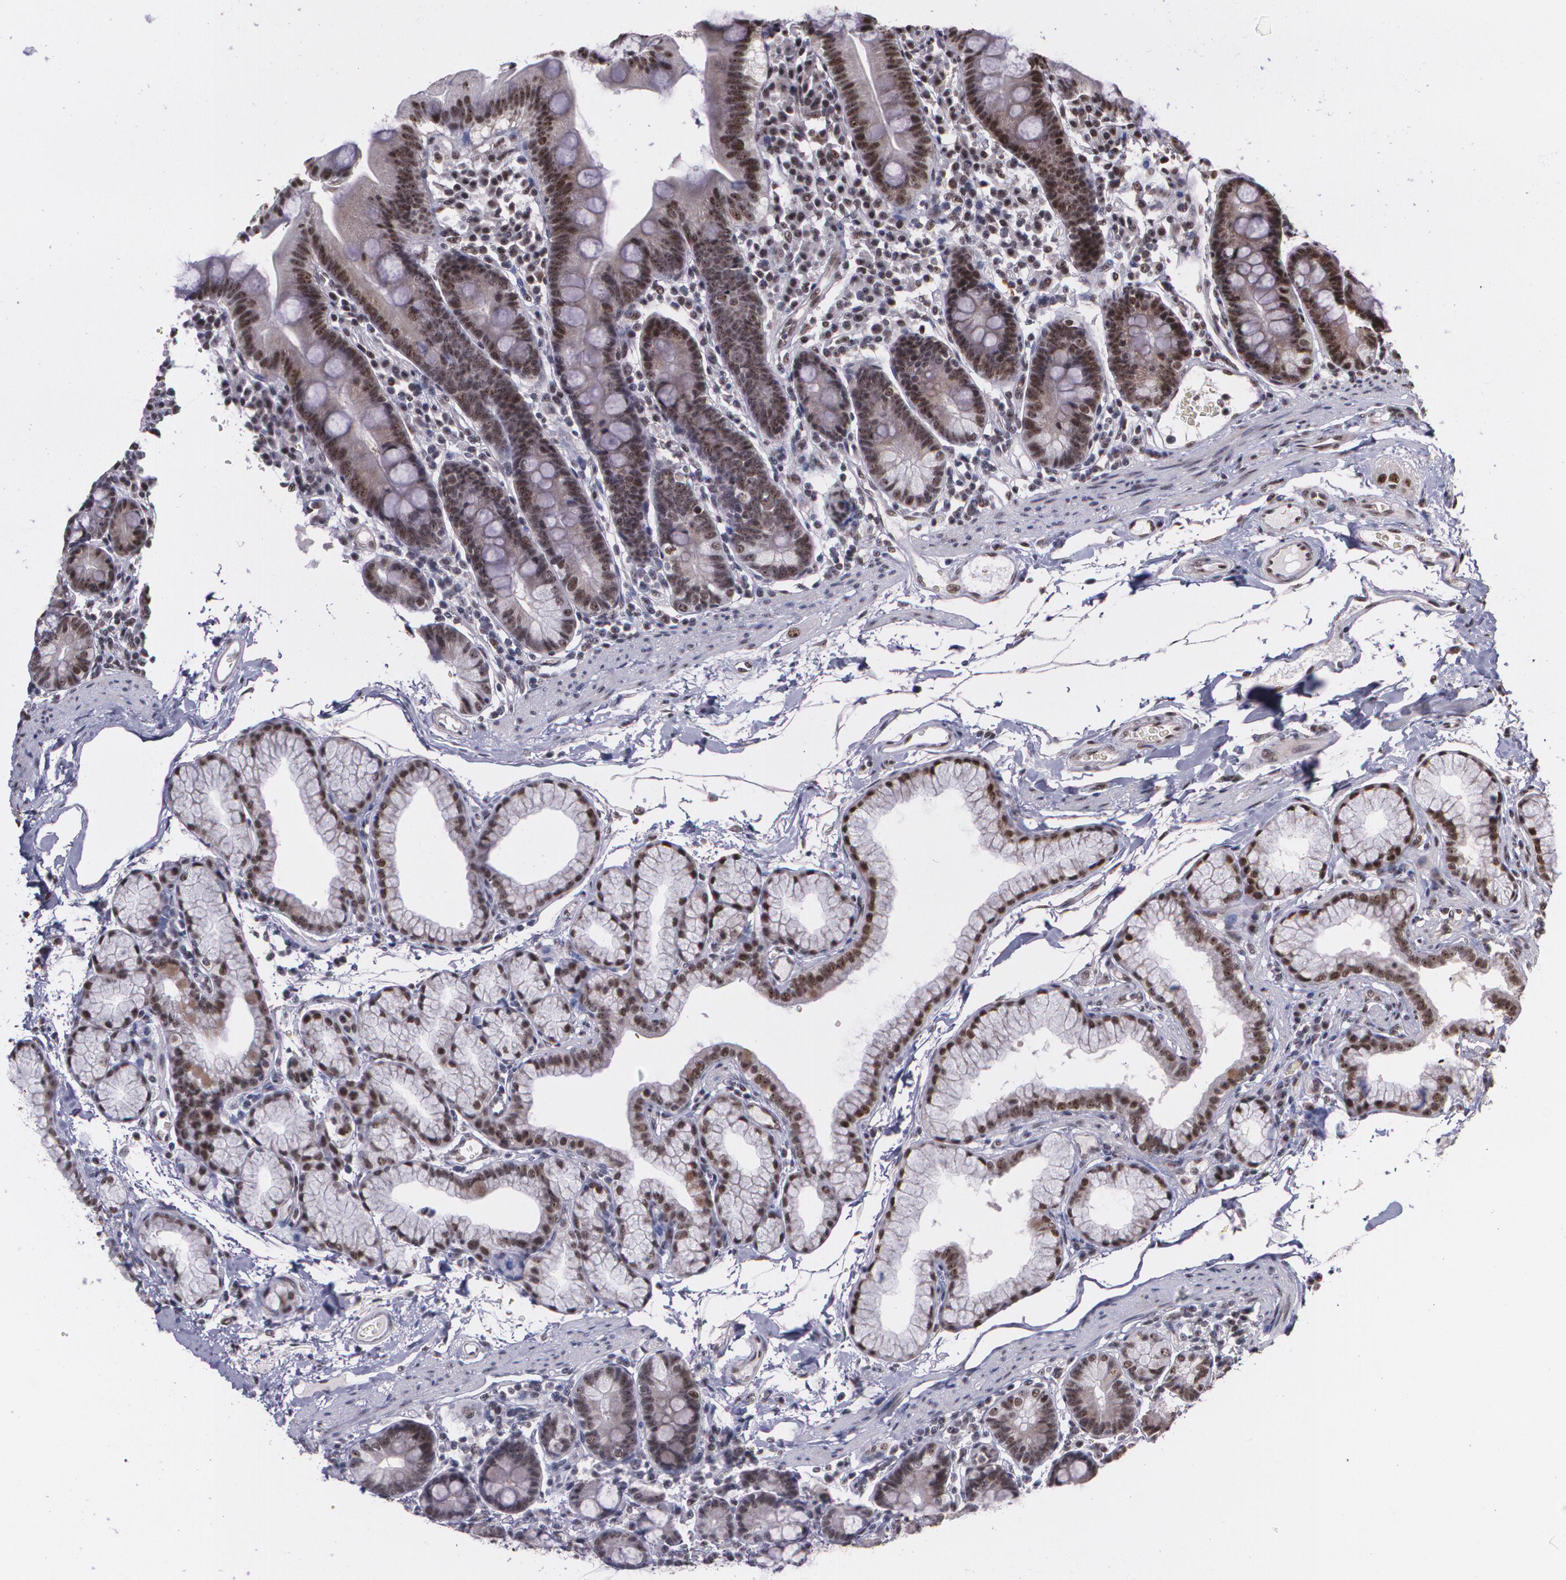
{"staining": {"intensity": "moderate", "quantity": ">75%", "location": "nuclear"}, "tissue": "duodenum", "cell_type": "Glandular cells", "image_type": "normal", "snomed": [{"axis": "morphology", "description": "Normal tissue, NOS"}, {"axis": "topography", "description": "Duodenum"}], "caption": "High-power microscopy captured an immunohistochemistry image of benign duodenum, revealing moderate nuclear expression in about >75% of glandular cells.", "gene": "C6orf15", "patient": {"sex": "male", "age": 50}}